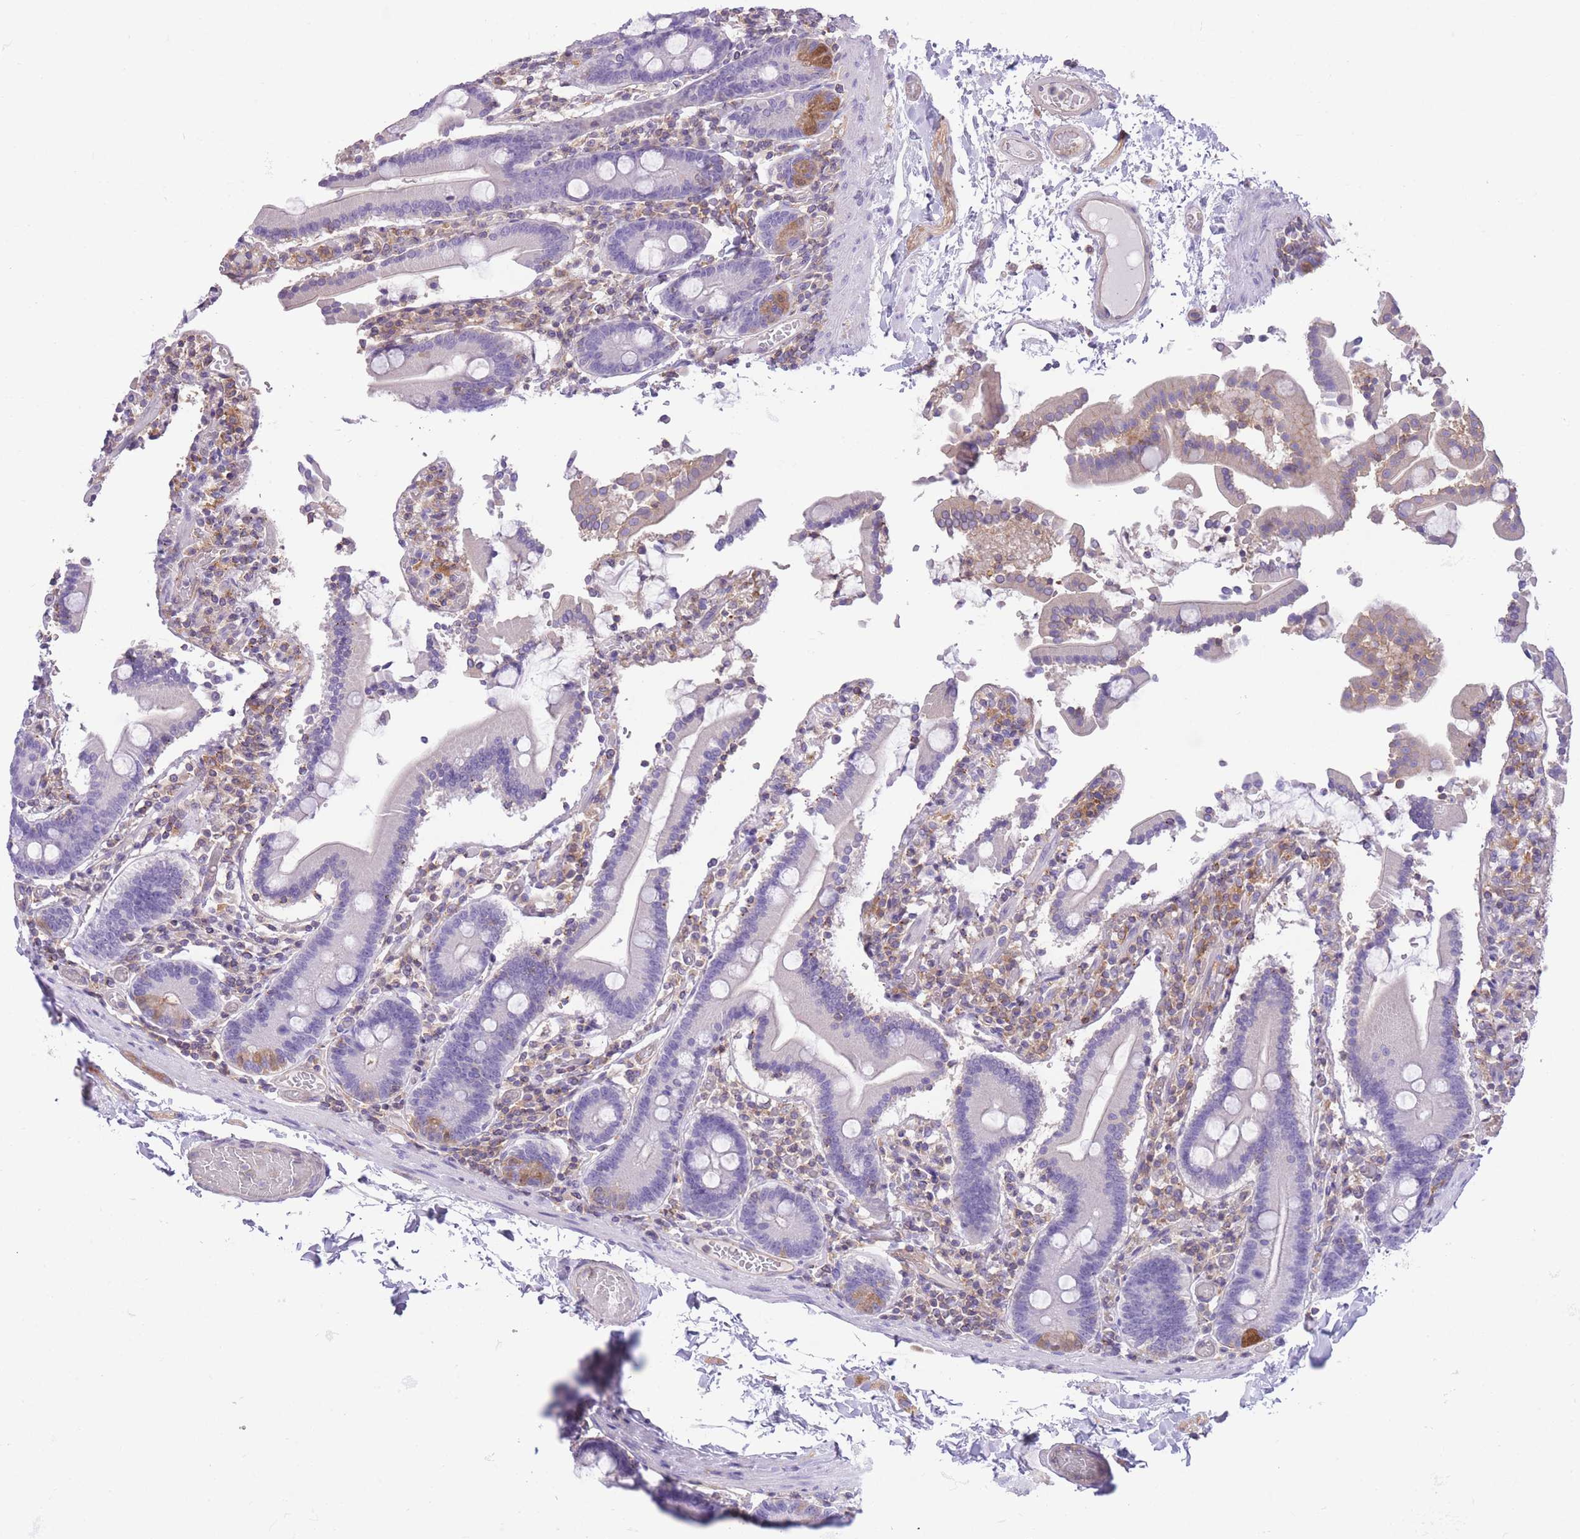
{"staining": {"intensity": "moderate", "quantity": "<25%", "location": "cytoplasmic/membranous"}, "tissue": "duodenum", "cell_type": "Glandular cells", "image_type": "normal", "snomed": [{"axis": "morphology", "description": "Normal tissue, NOS"}, {"axis": "topography", "description": "Duodenum"}], "caption": "This photomicrograph exhibits unremarkable duodenum stained with immunohistochemistry to label a protein in brown. The cytoplasmic/membranous of glandular cells show moderate positivity for the protein. Nuclei are counter-stained blue.", "gene": "PRKAR1A", "patient": {"sex": "male", "age": 55}}